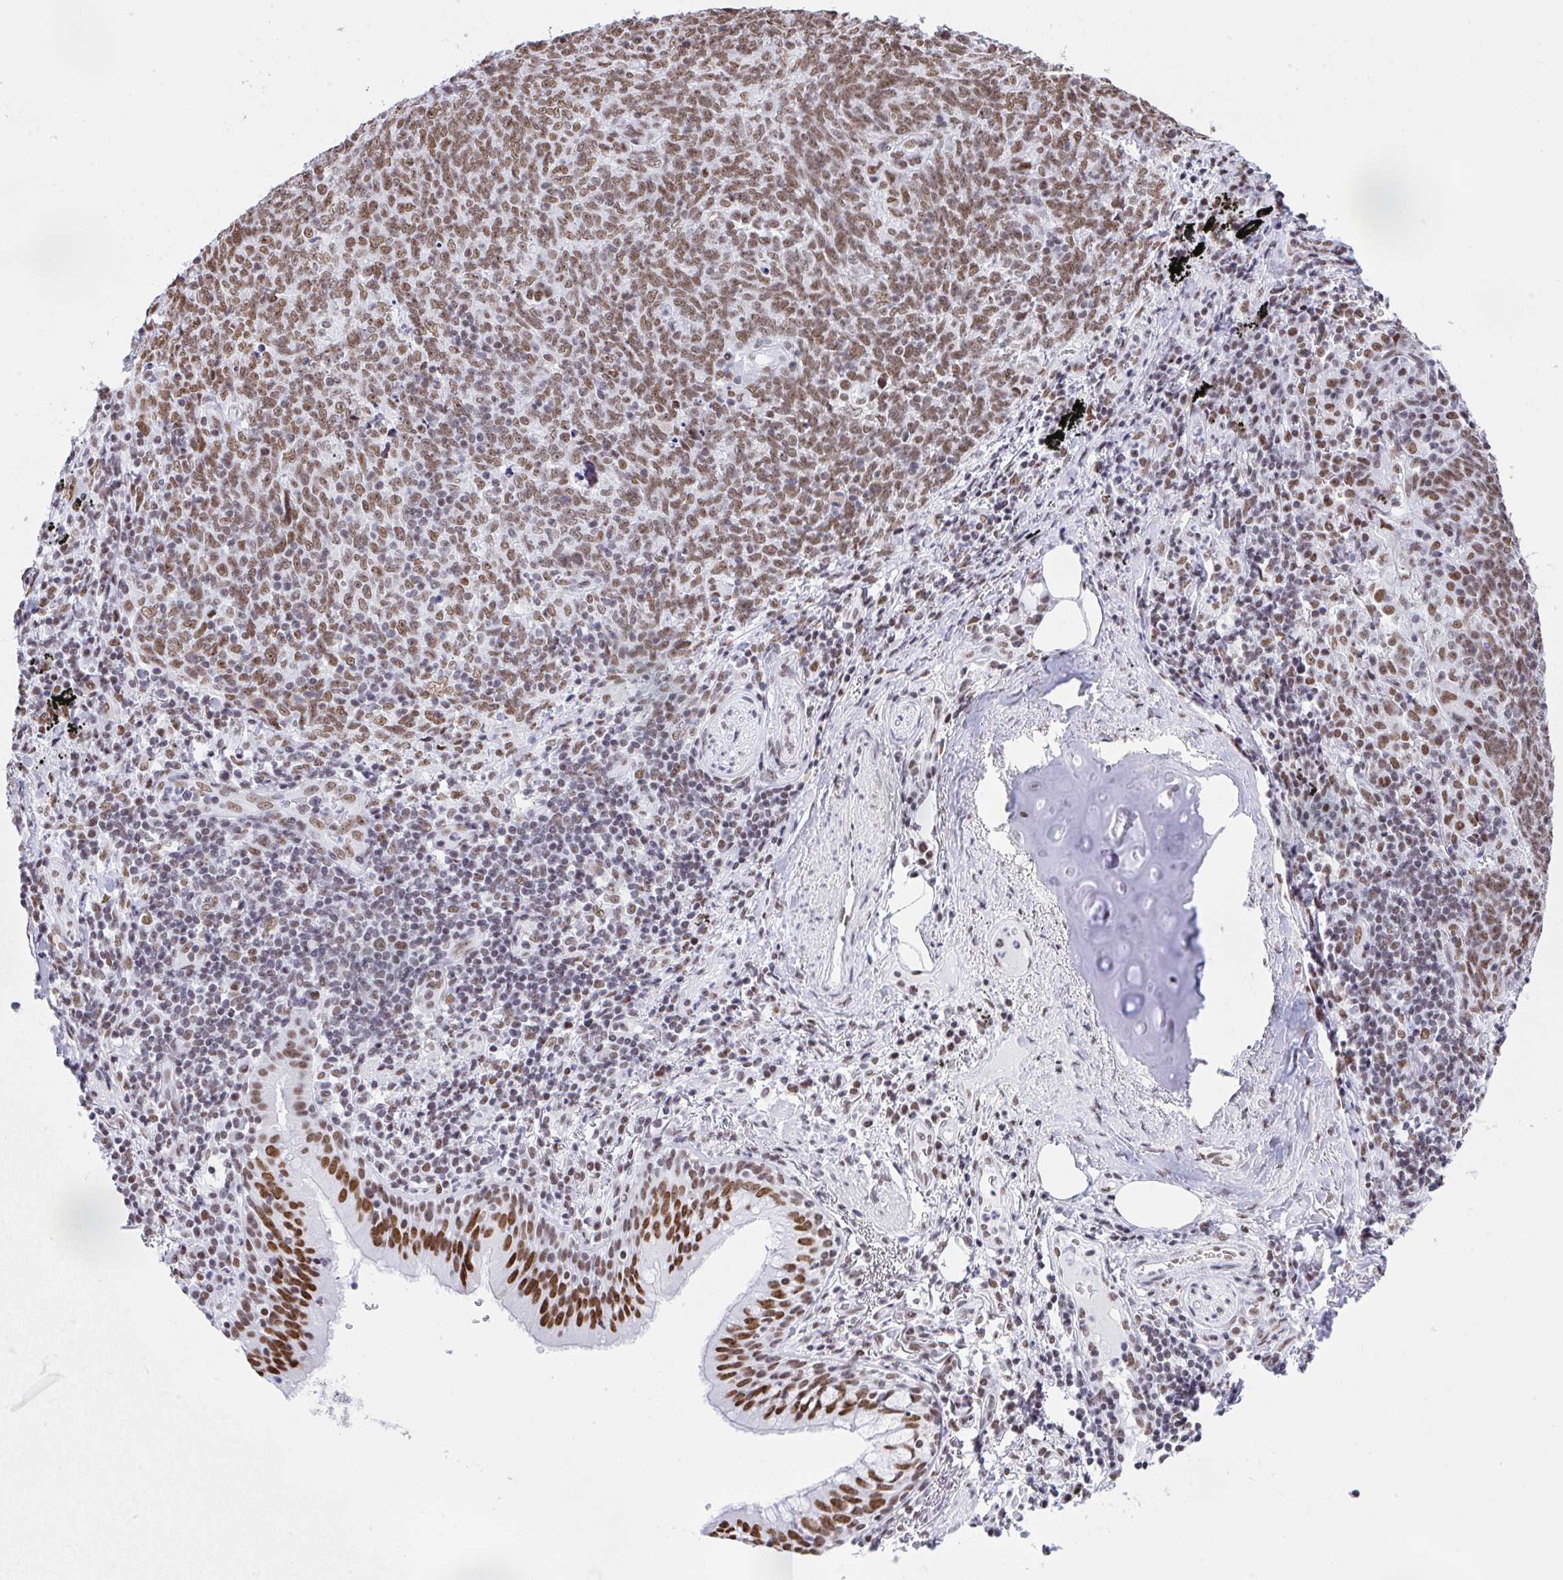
{"staining": {"intensity": "moderate", "quantity": ">75%", "location": "nuclear"}, "tissue": "lung cancer", "cell_type": "Tumor cells", "image_type": "cancer", "snomed": [{"axis": "morphology", "description": "Squamous cell carcinoma, NOS"}, {"axis": "topography", "description": "Lung"}], "caption": "Immunohistochemical staining of human lung cancer (squamous cell carcinoma) demonstrates medium levels of moderate nuclear expression in about >75% of tumor cells.", "gene": "DDX52", "patient": {"sex": "female", "age": 72}}